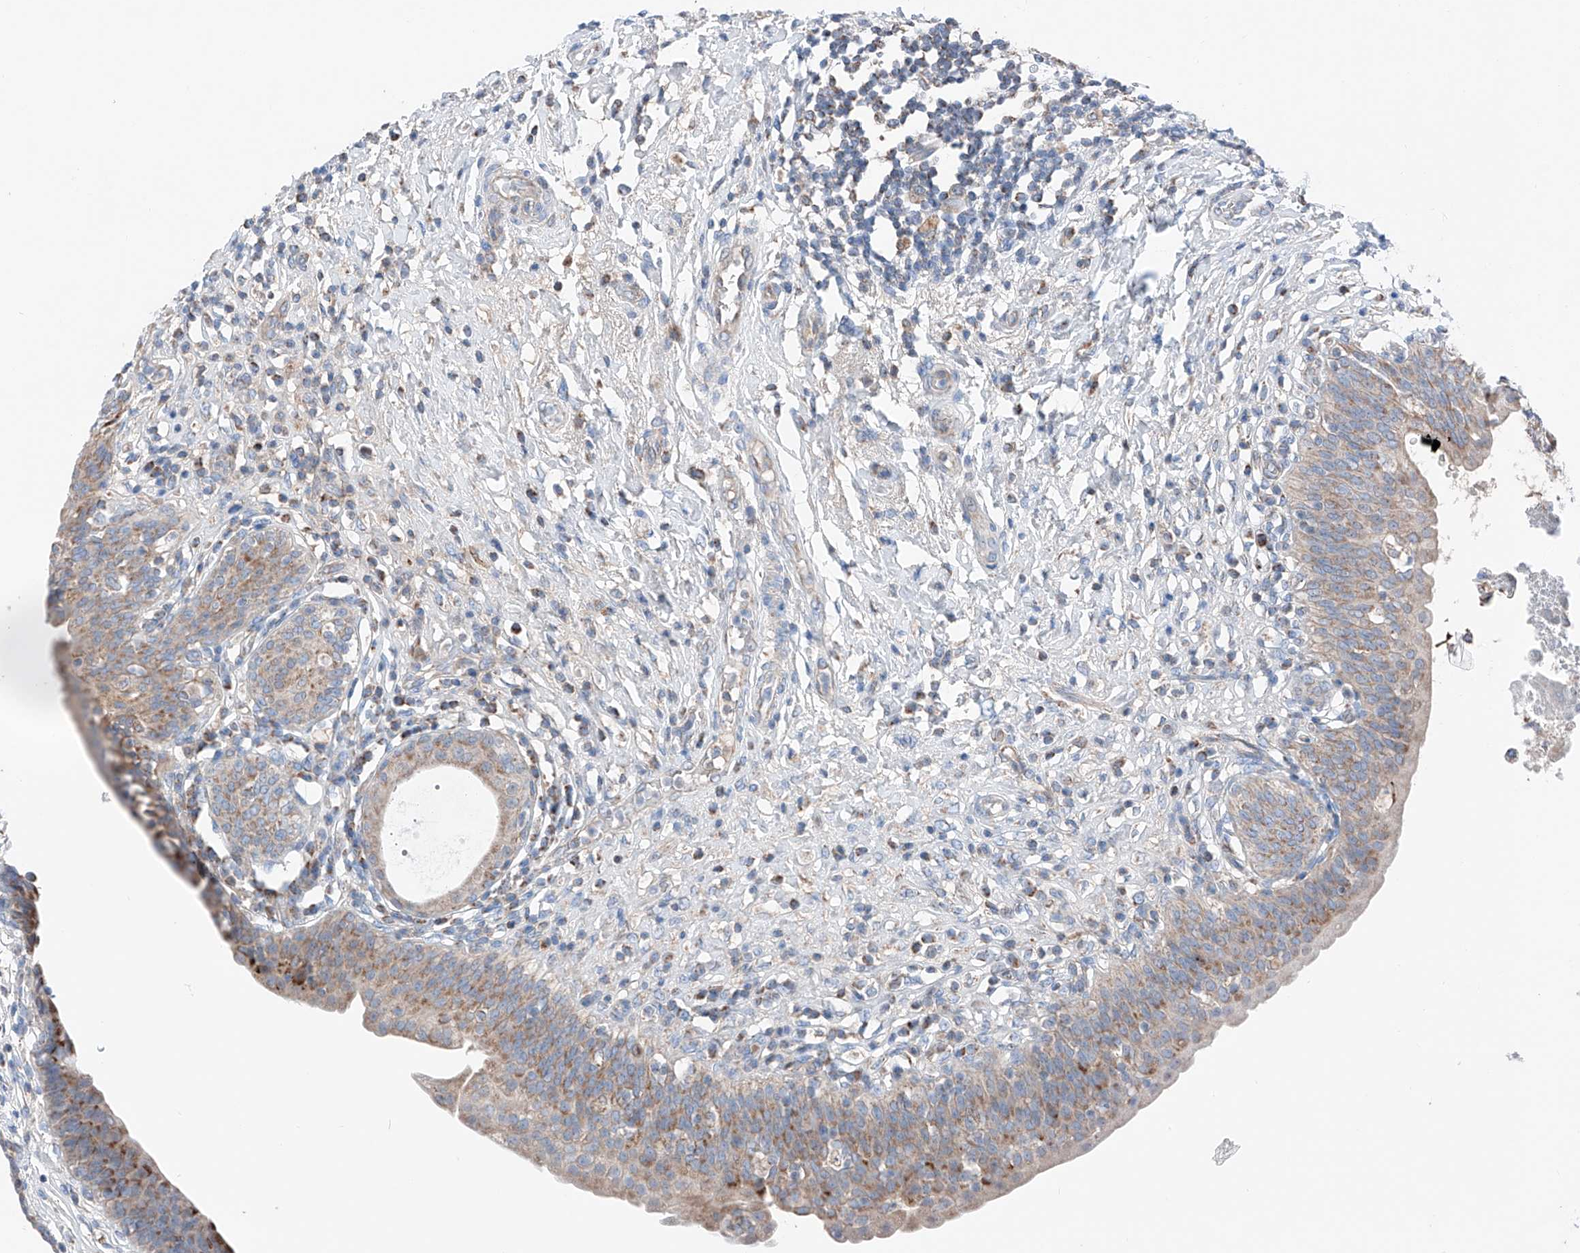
{"staining": {"intensity": "moderate", "quantity": "25%-75%", "location": "cytoplasmic/membranous"}, "tissue": "urinary bladder", "cell_type": "Urothelial cells", "image_type": "normal", "snomed": [{"axis": "morphology", "description": "Normal tissue, NOS"}, {"axis": "topography", "description": "Urinary bladder"}], "caption": "Immunohistochemistry (IHC) of unremarkable urinary bladder reveals medium levels of moderate cytoplasmic/membranous expression in about 25%-75% of urothelial cells. (IHC, brightfield microscopy, high magnification).", "gene": "MRAP", "patient": {"sex": "male", "age": 83}}